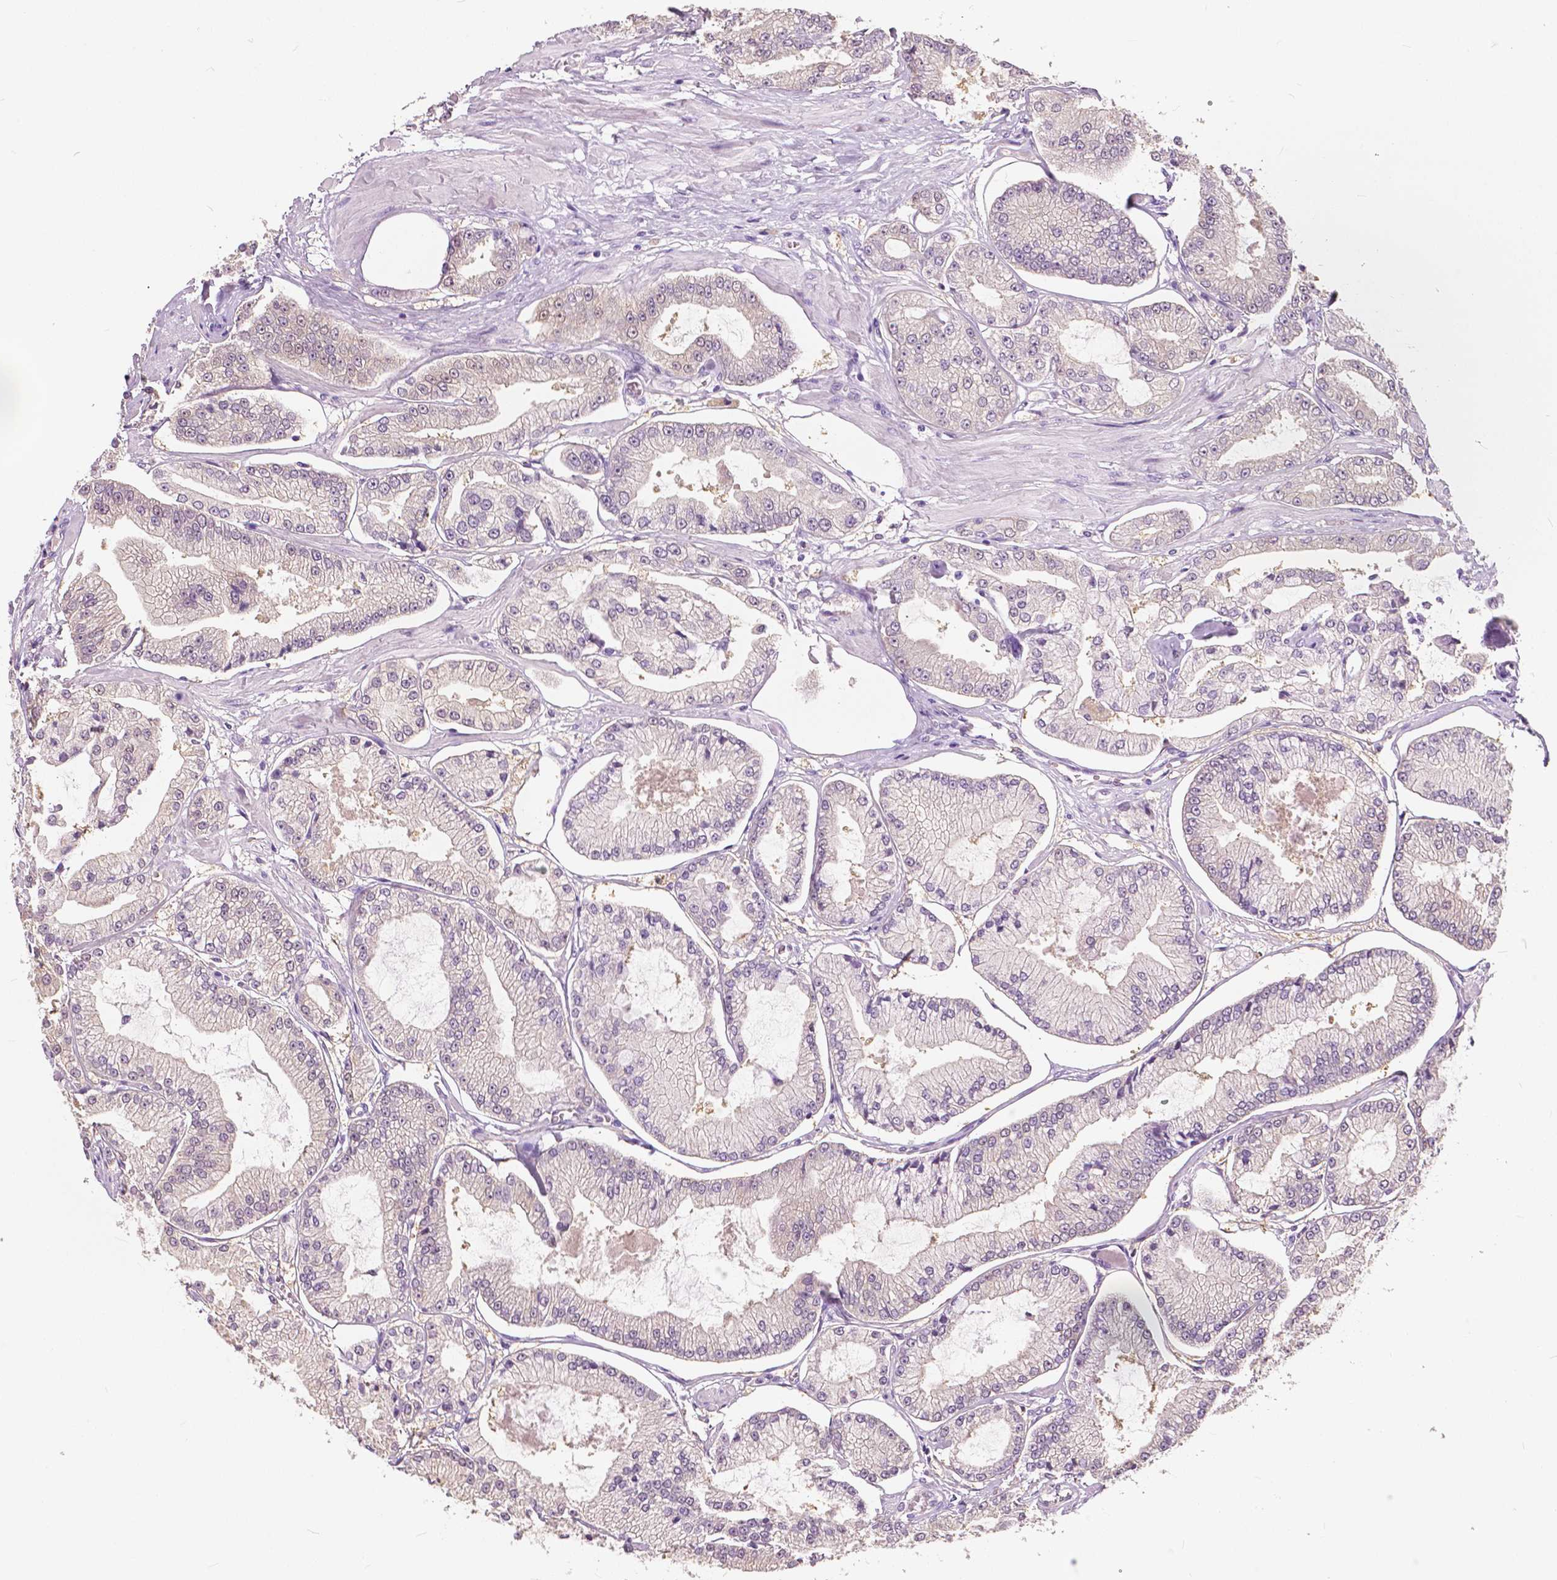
{"staining": {"intensity": "weak", "quantity": "<25%", "location": "cytoplasmic/membranous,nuclear"}, "tissue": "prostate cancer", "cell_type": "Tumor cells", "image_type": "cancer", "snomed": [{"axis": "morphology", "description": "Adenocarcinoma, Low grade"}, {"axis": "topography", "description": "Prostate"}], "caption": "Protein analysis of adenocarcinoma (low-grade) (prostate) displays no significant staining in tumor cells.", "gene": "TKFC", "patient": {"sex": "male", "age": 55}}